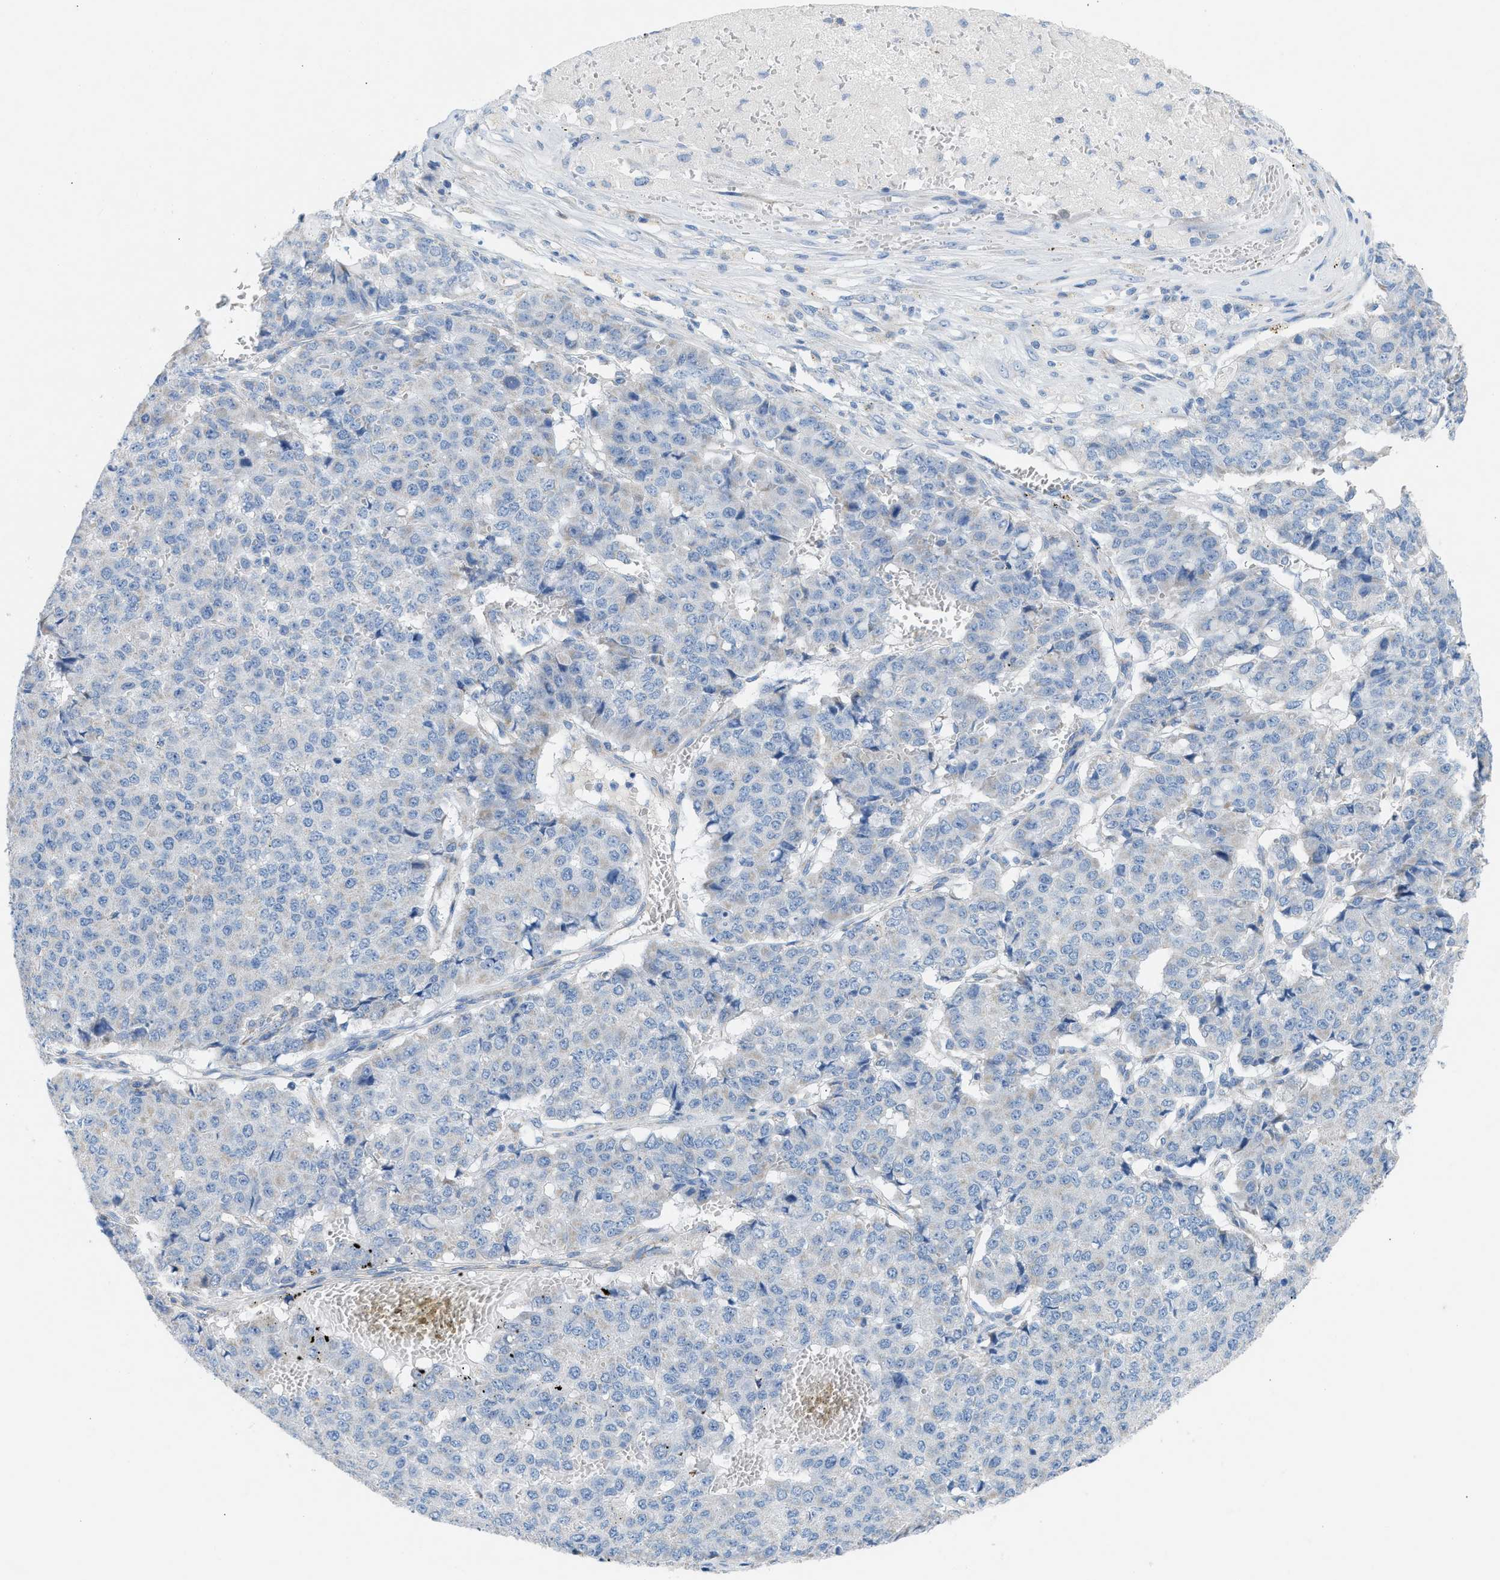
{"staining": {"intensity": "weak", "quantity": "<25%", "location": "cytoplasmic/membranous"}, "tissue": "pancreatic cancer", "cell_type": "Tumor cells", "image_type": "cancer", "snomed": [{"axis": "morphology", "description": "Adenocarcinoma, NOS"}, {"axis": "topography", "description": "Pancreas"}], "caption": "Immunohistochemical staining of human pancreatic cancer (adenocarcinoma) demonstrates no significant expression in tumor cells.", "gene": "NDUFS8", "patient": {"sex": "male", "age": 50}}